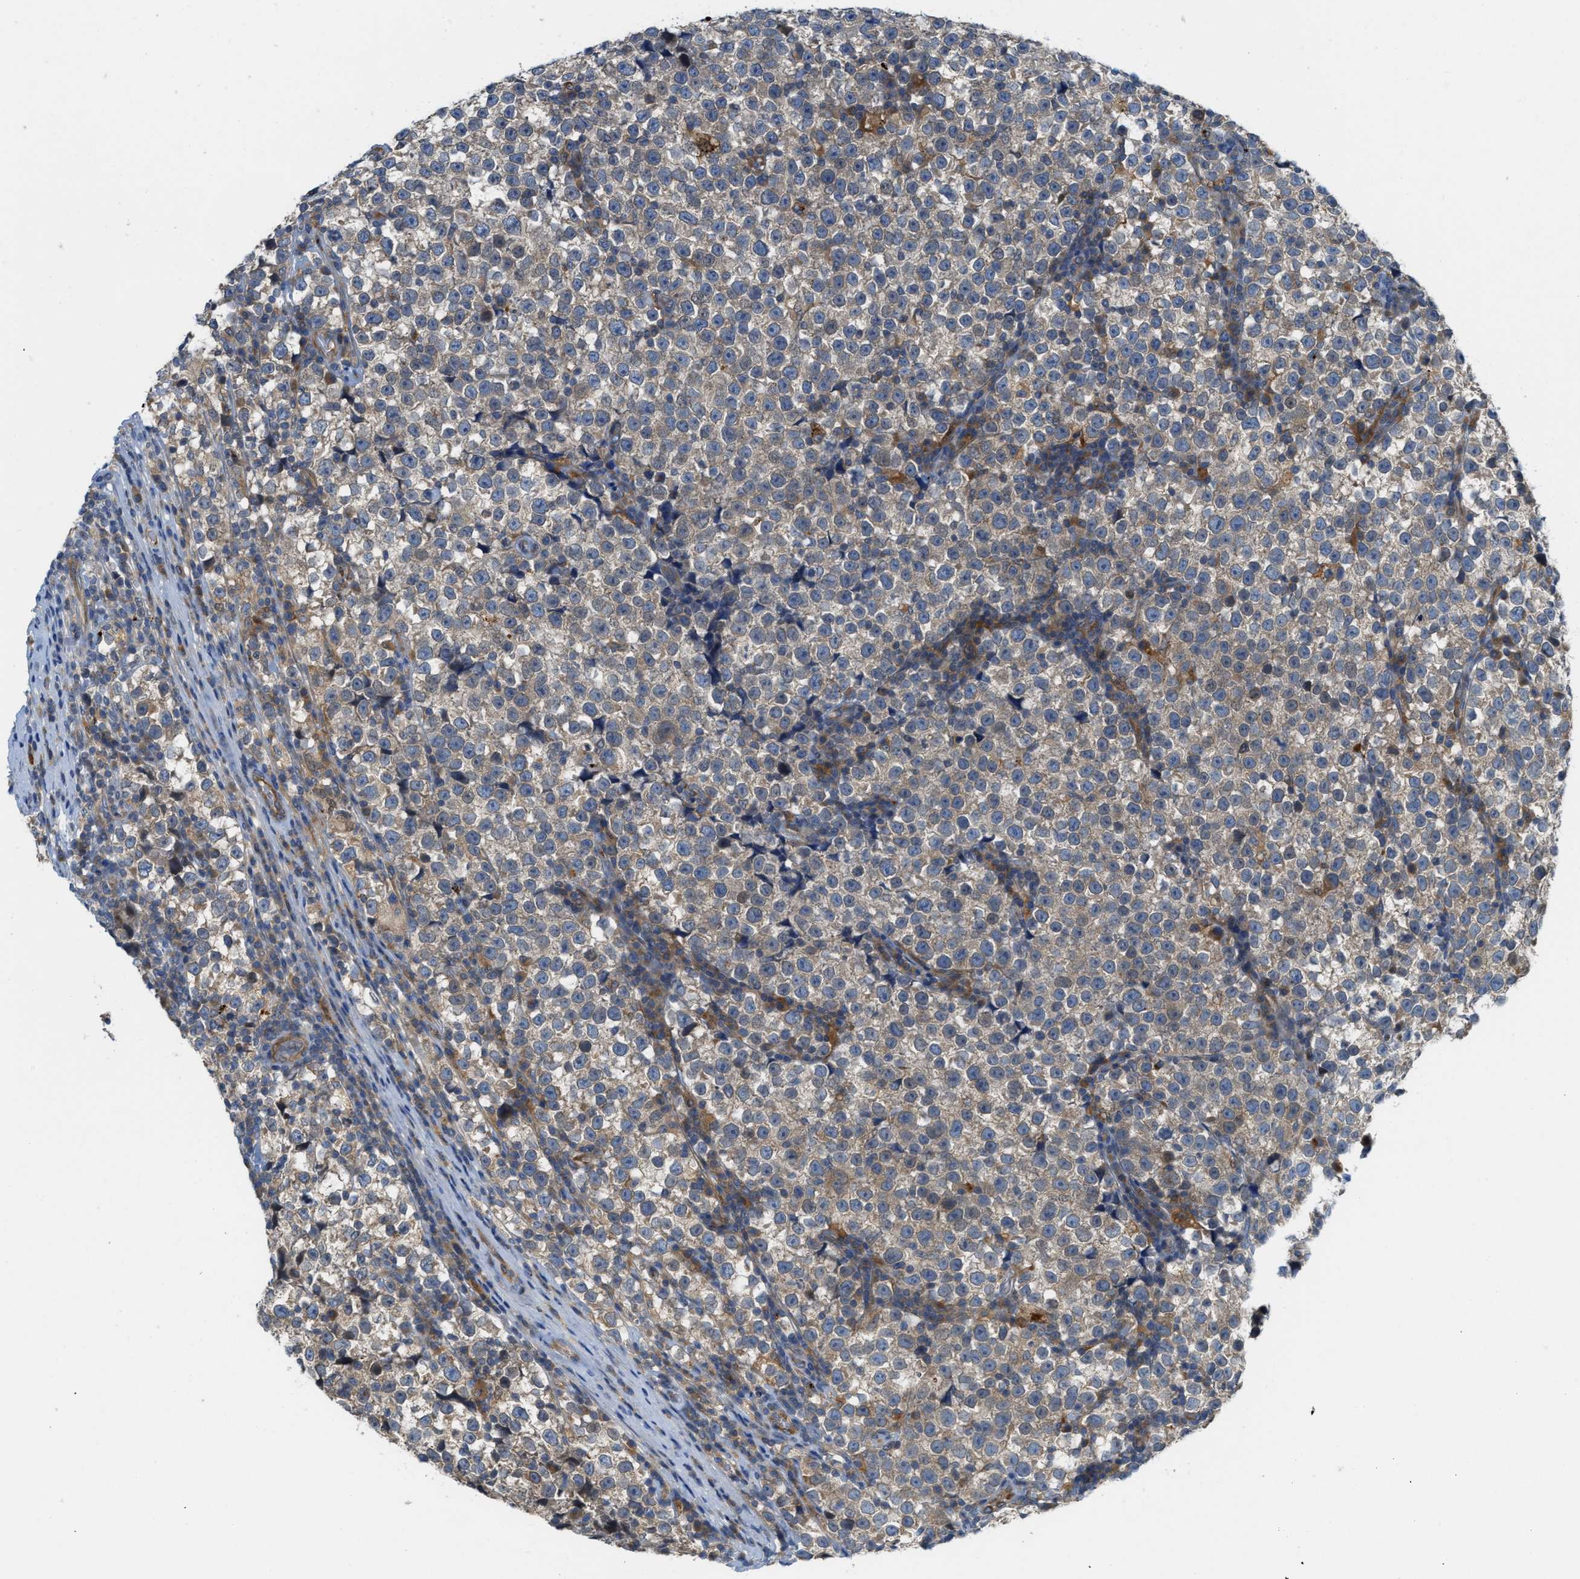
{"staining": {"intensity": "weak", "quantity": ">75%", "location": "cytoplasmic/membranous"}, "tissue": "testis cancer", "cell_type": "Tumor cells", "image_type": "cancer", "snomed": [{"axis": "morphology", "description": "Normal tissue, NOS"}, {"axis": "morphology", "description": "Seminoma, NOS"}, {"axis": "topography", "description": "Testis"}], "caption": "Tumor cells show low levels of weak cytoplasmic/membranous expression in about >75% of cells in human testis cancer.", "gene": "KLHDC10", "patient": {"sex": "male", "age": 43}}